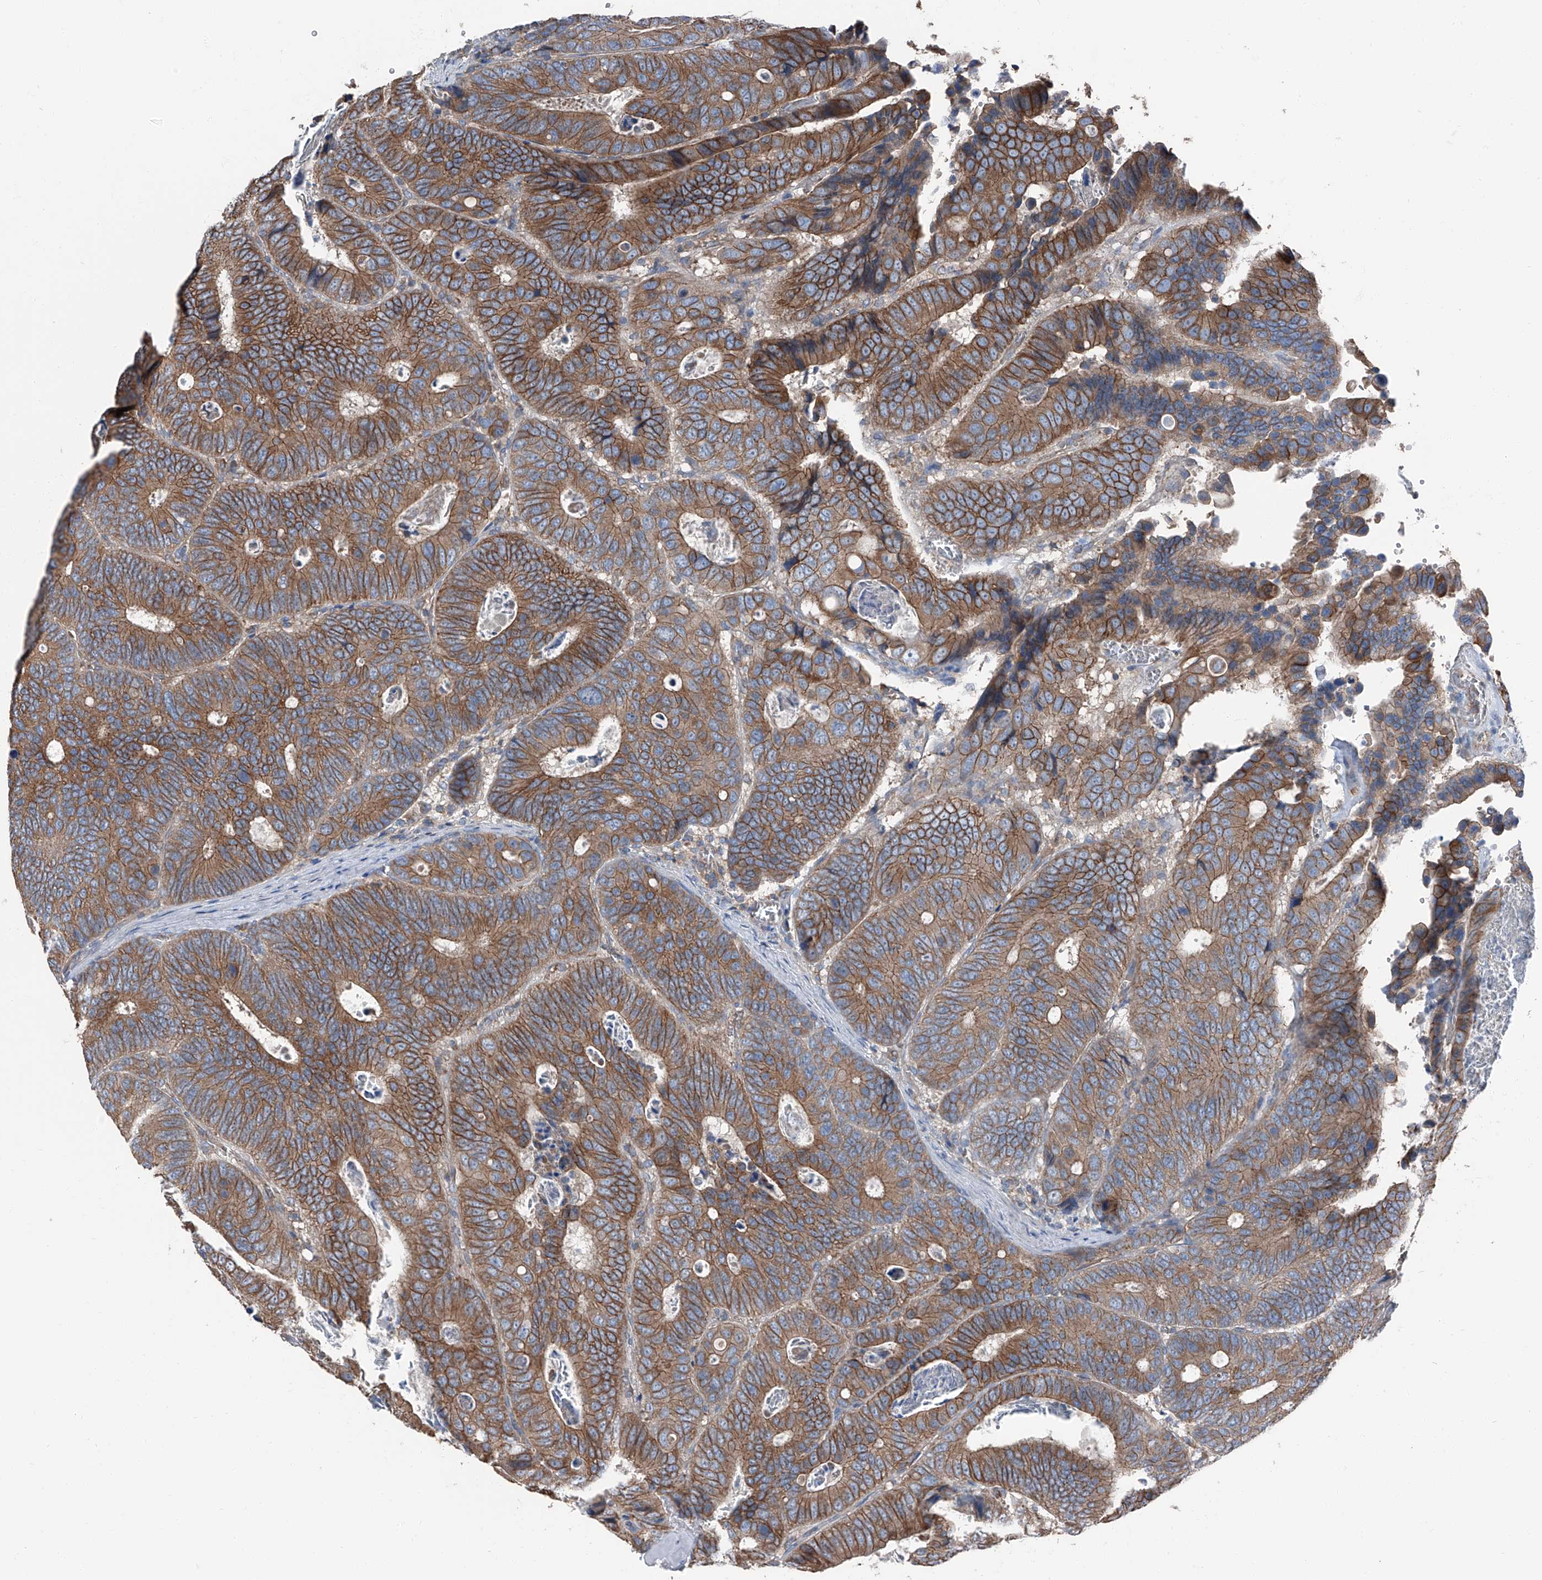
{"staining": {"intensity": "moderate", "quantity": ">75%", "location": "cytoplasmic/membranous"}, "tissue": "colorectal cancer", "cell_type": "Tumor cells", "image_type": "cancer", "snomed": [{"axis": "morphology", "description": "Inflammation, NOS"}, {"axis": "morphology", "description": "Adenocarcinoma, NOS"}, {"axis": "topography", "description": "Colon"}], "caption": "Colorectal cancer stained with a brown dye shows moderate cytoplasmic/membranous positive staining in about >75% of tumor cells.", "gene": "GPR142", "patient": {"sex": "male", "age": 72}}